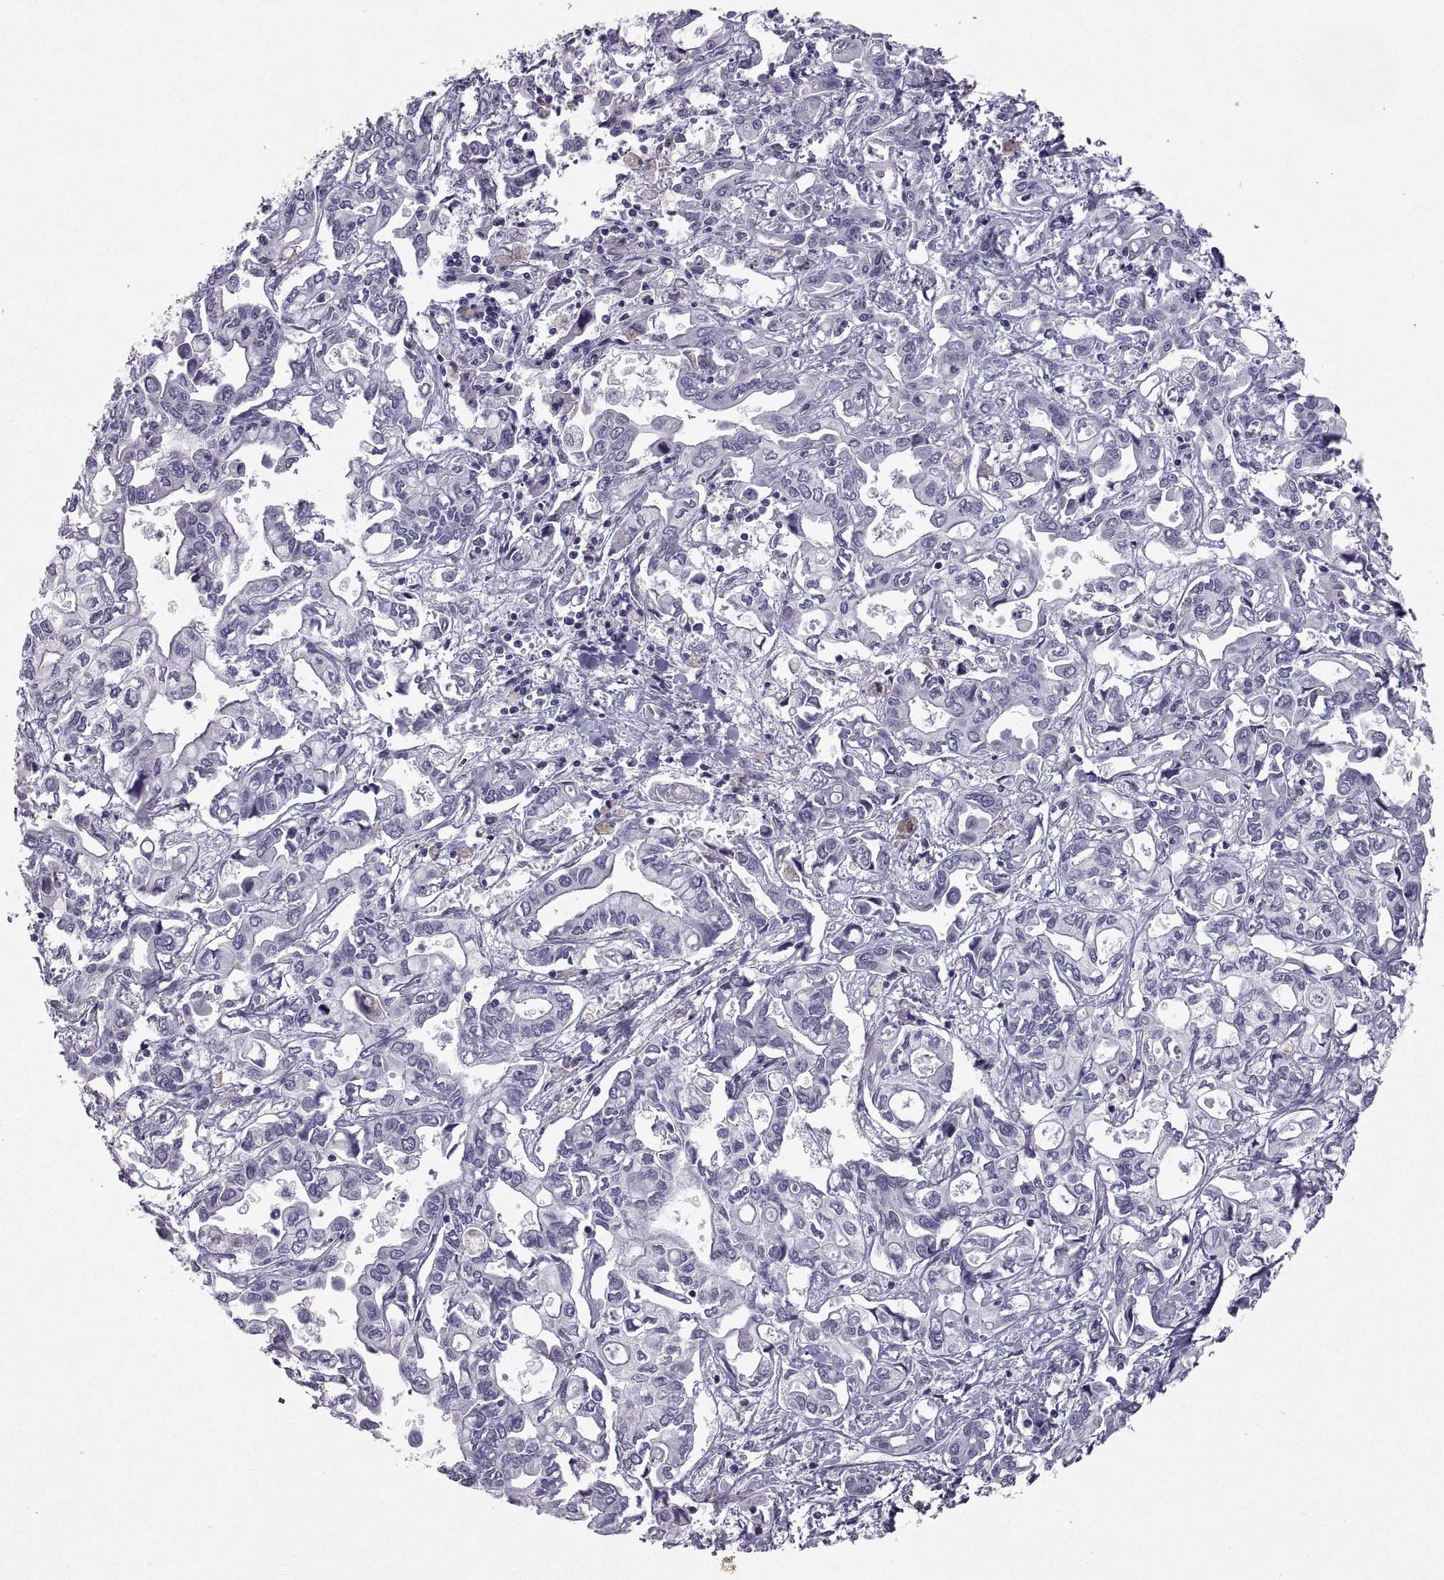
{"staining": {"intensity": "negative", "quantity": "none", "location": "none"}, "tissue": "liver cancer", "cell_type": "Tumor cells", "image_type": "cancer", "snomed": [{"axis": "morphology", "description": "Cholangiocarcinoma"}, {"axis": "topography", "description": "Liver"}], "caption": "This is a micrograph of immunohistochemistry (IHC) staining of cholangiocarcinoma (liver), which shows no staining in tumor cells.", "gene": "SOX21", "patient": {"sex": "female", "age": 64}}